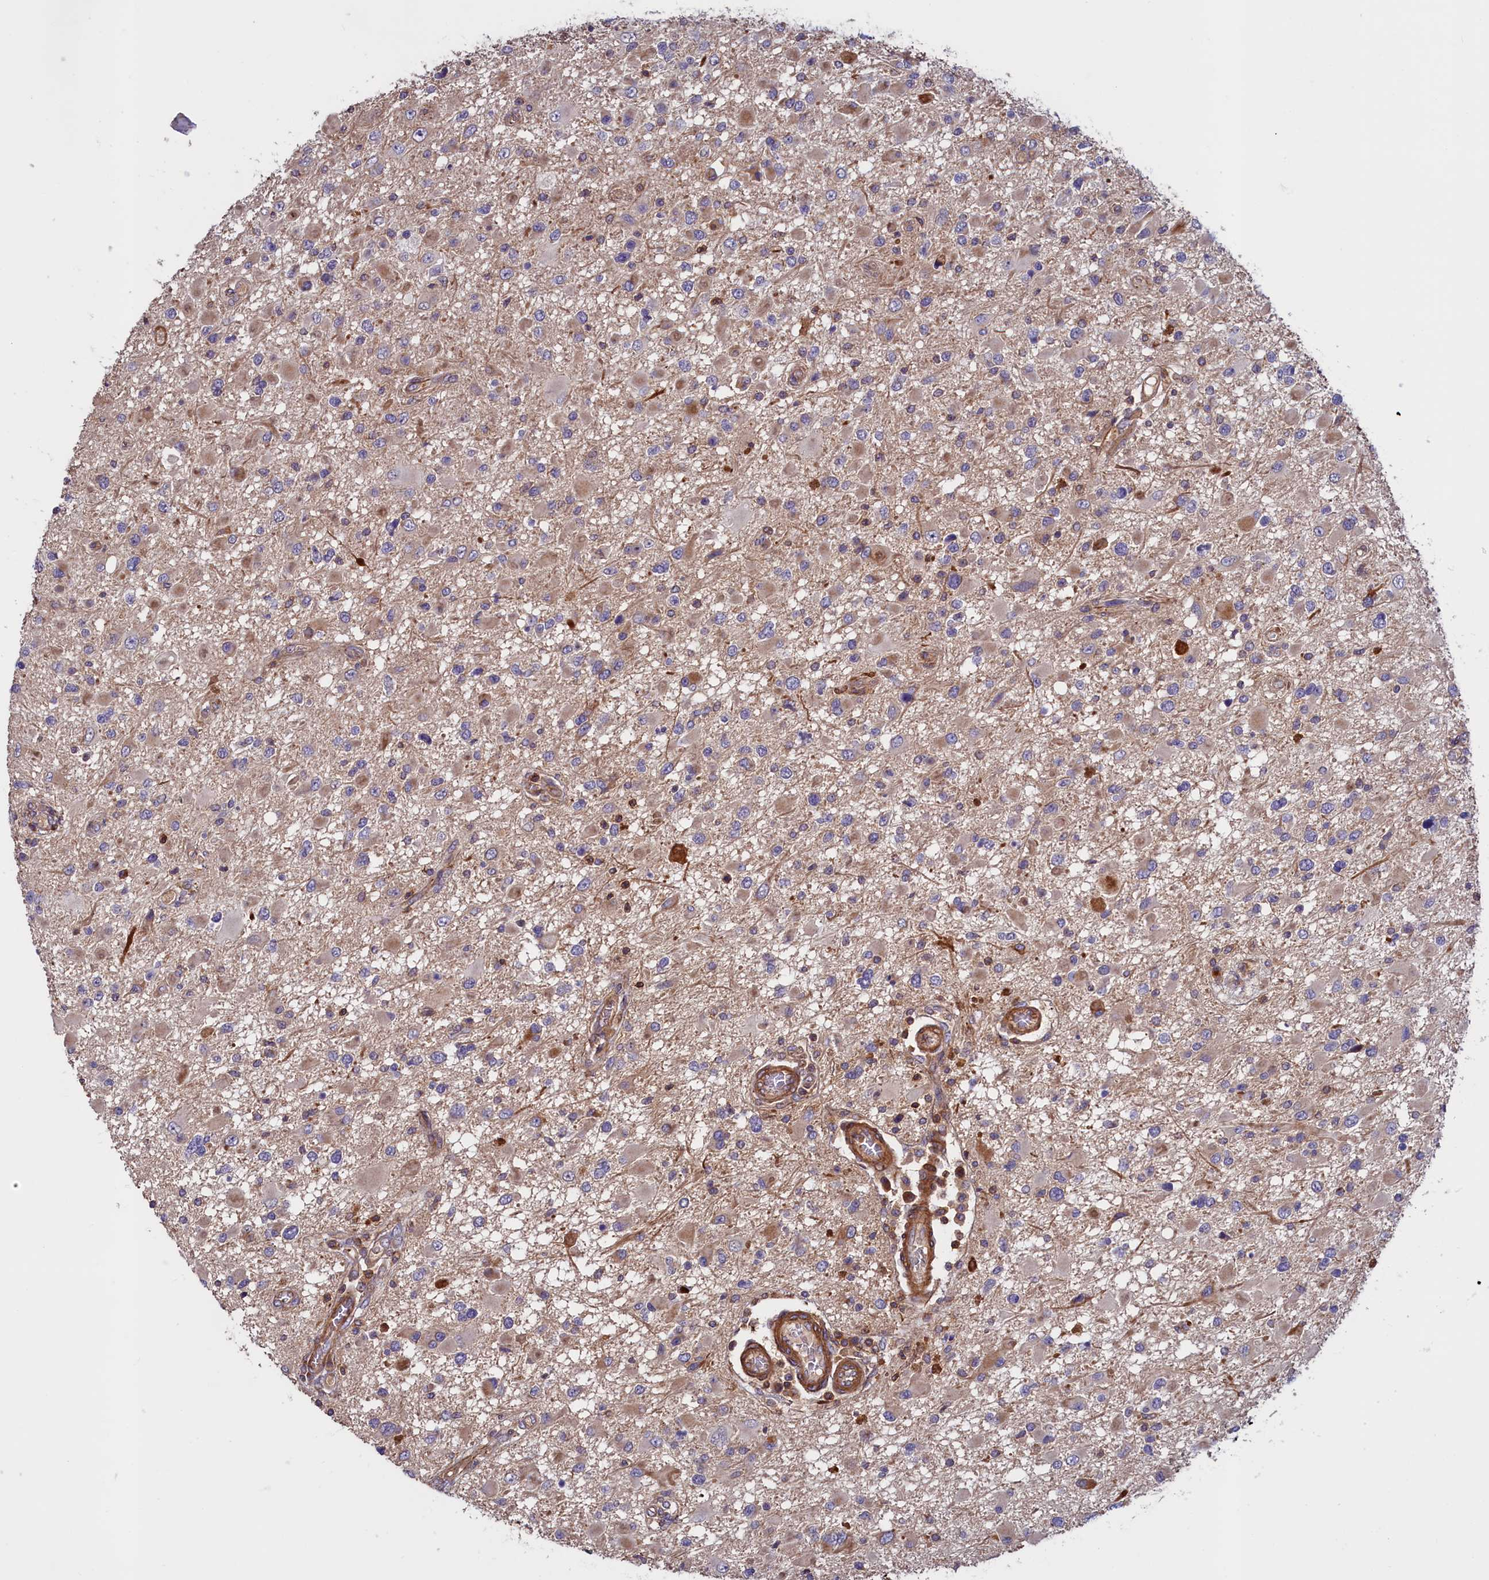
{"staining": {"intensity": "weak", "quantity": "<25%", "location": "cytoplasmic/membranous"}, "tissue": "glioma", "cell_type": "Tumor cells", "image_type": "cancer", "snomed": [{"axis": "morphology", "description": "Glioma, malignant, High grade"}, {"axis": "topography", "description": "Brain"}], "caption": "IHC histopathology image of glioma stained for a protein (brown), which displays no positivity in tumor cells.", "gene": "DUOXA1", "patient": {"sex": "male", "age": 53}}